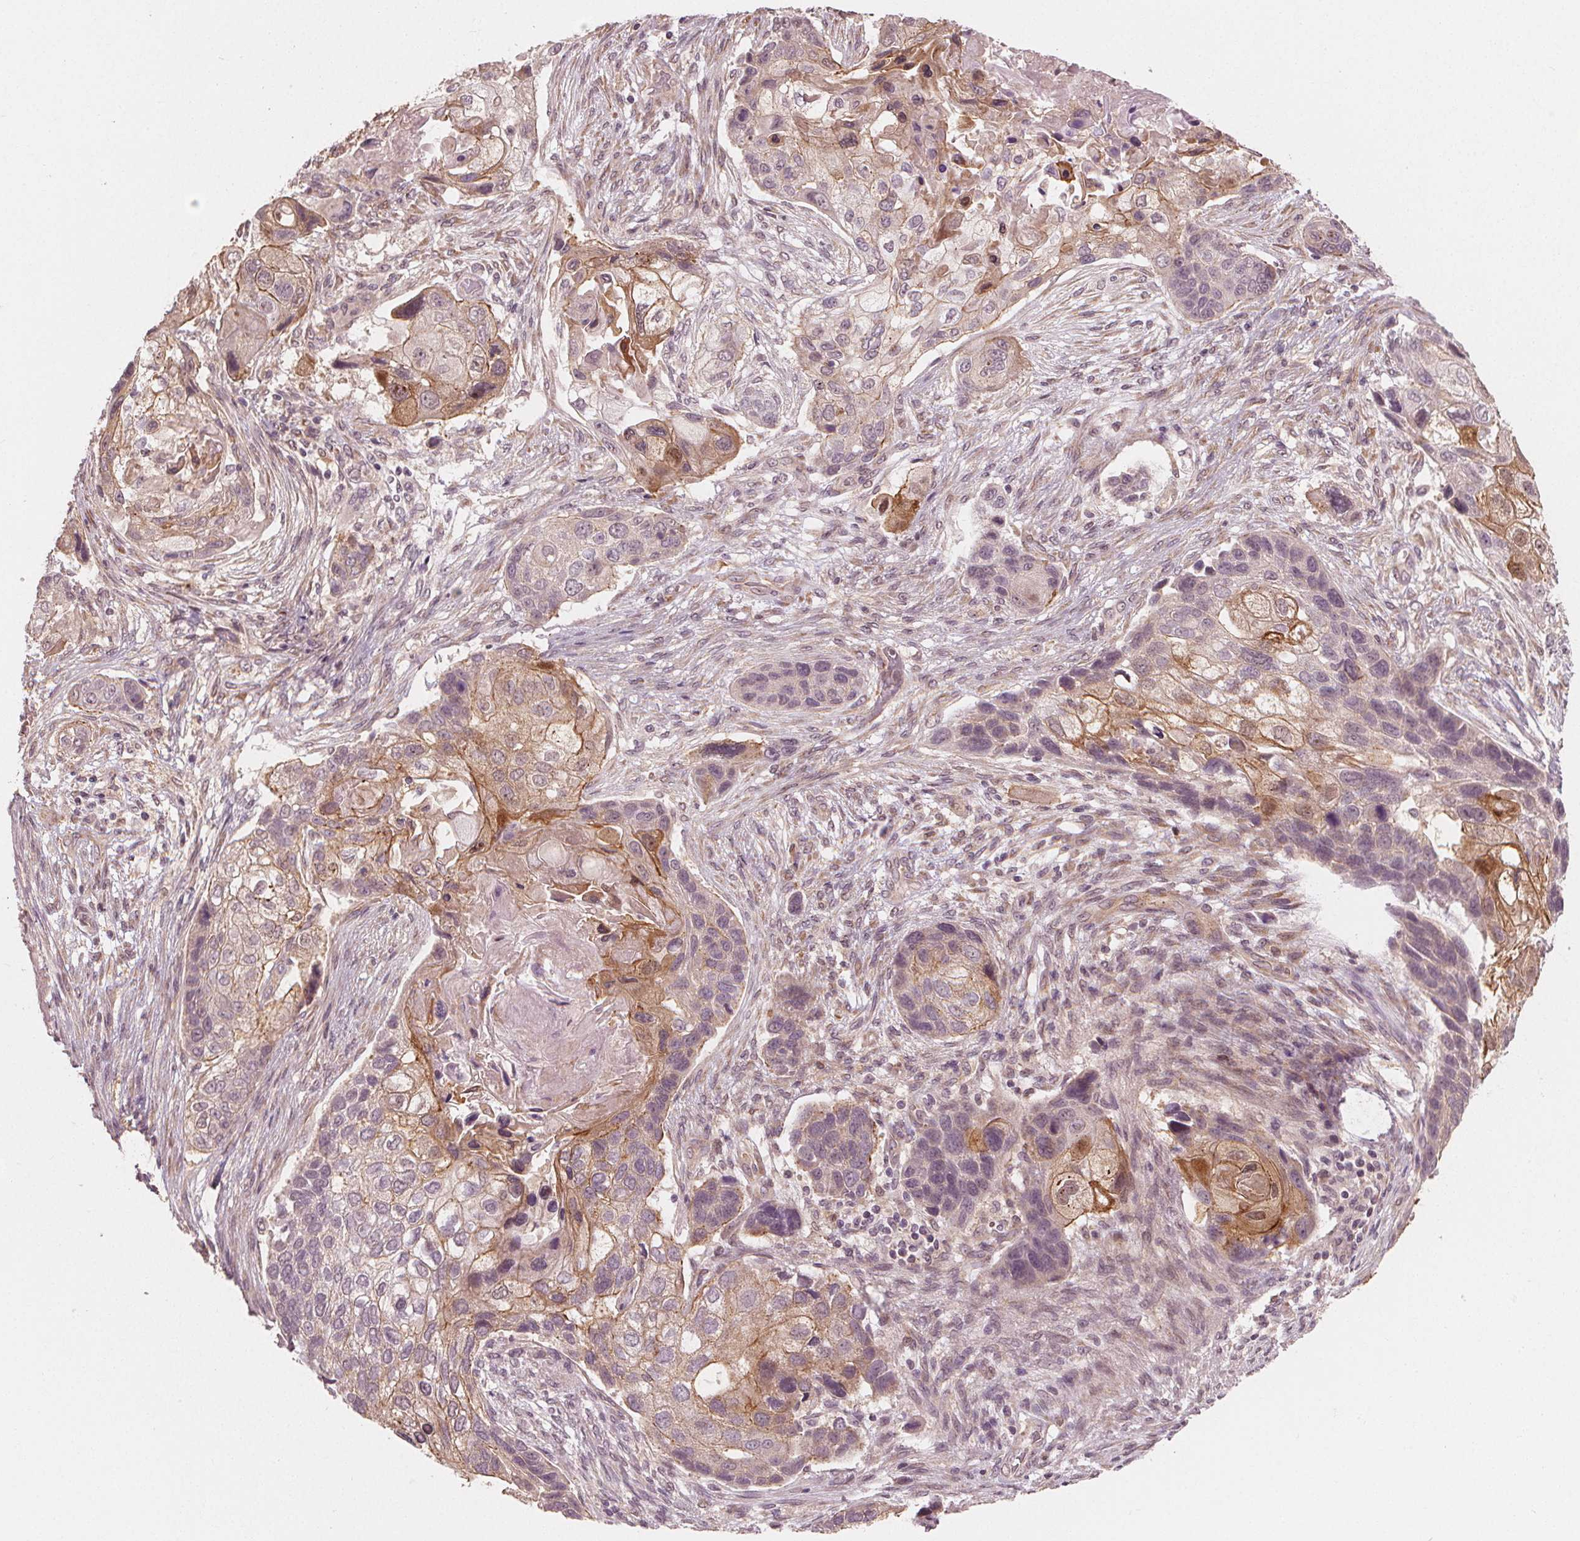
{"staining": {"intensity": "moderate", "quantity": "25%-75%", "location": "cytoplasmic/membranous"}, "tissue": "lung cancer", "cell_type": "Tumor cells", "image_type": "cancer", "snomed": [{"axis": "morphology", "description": "Squamous cell carcinoma, NOS"}, {"axis": "topography", "description": "Lung"}], "caption": "An immunohistochemistry (IHC) photomicrograph of neoplastic tissue is shown. Protein staining in brown shows moderate cytoplasmic/membranous positivity in lung squamous cell carcinoma within tumor cells.", "gene": "CLBA1", "patient": {"sex": "male", "age": 69}}